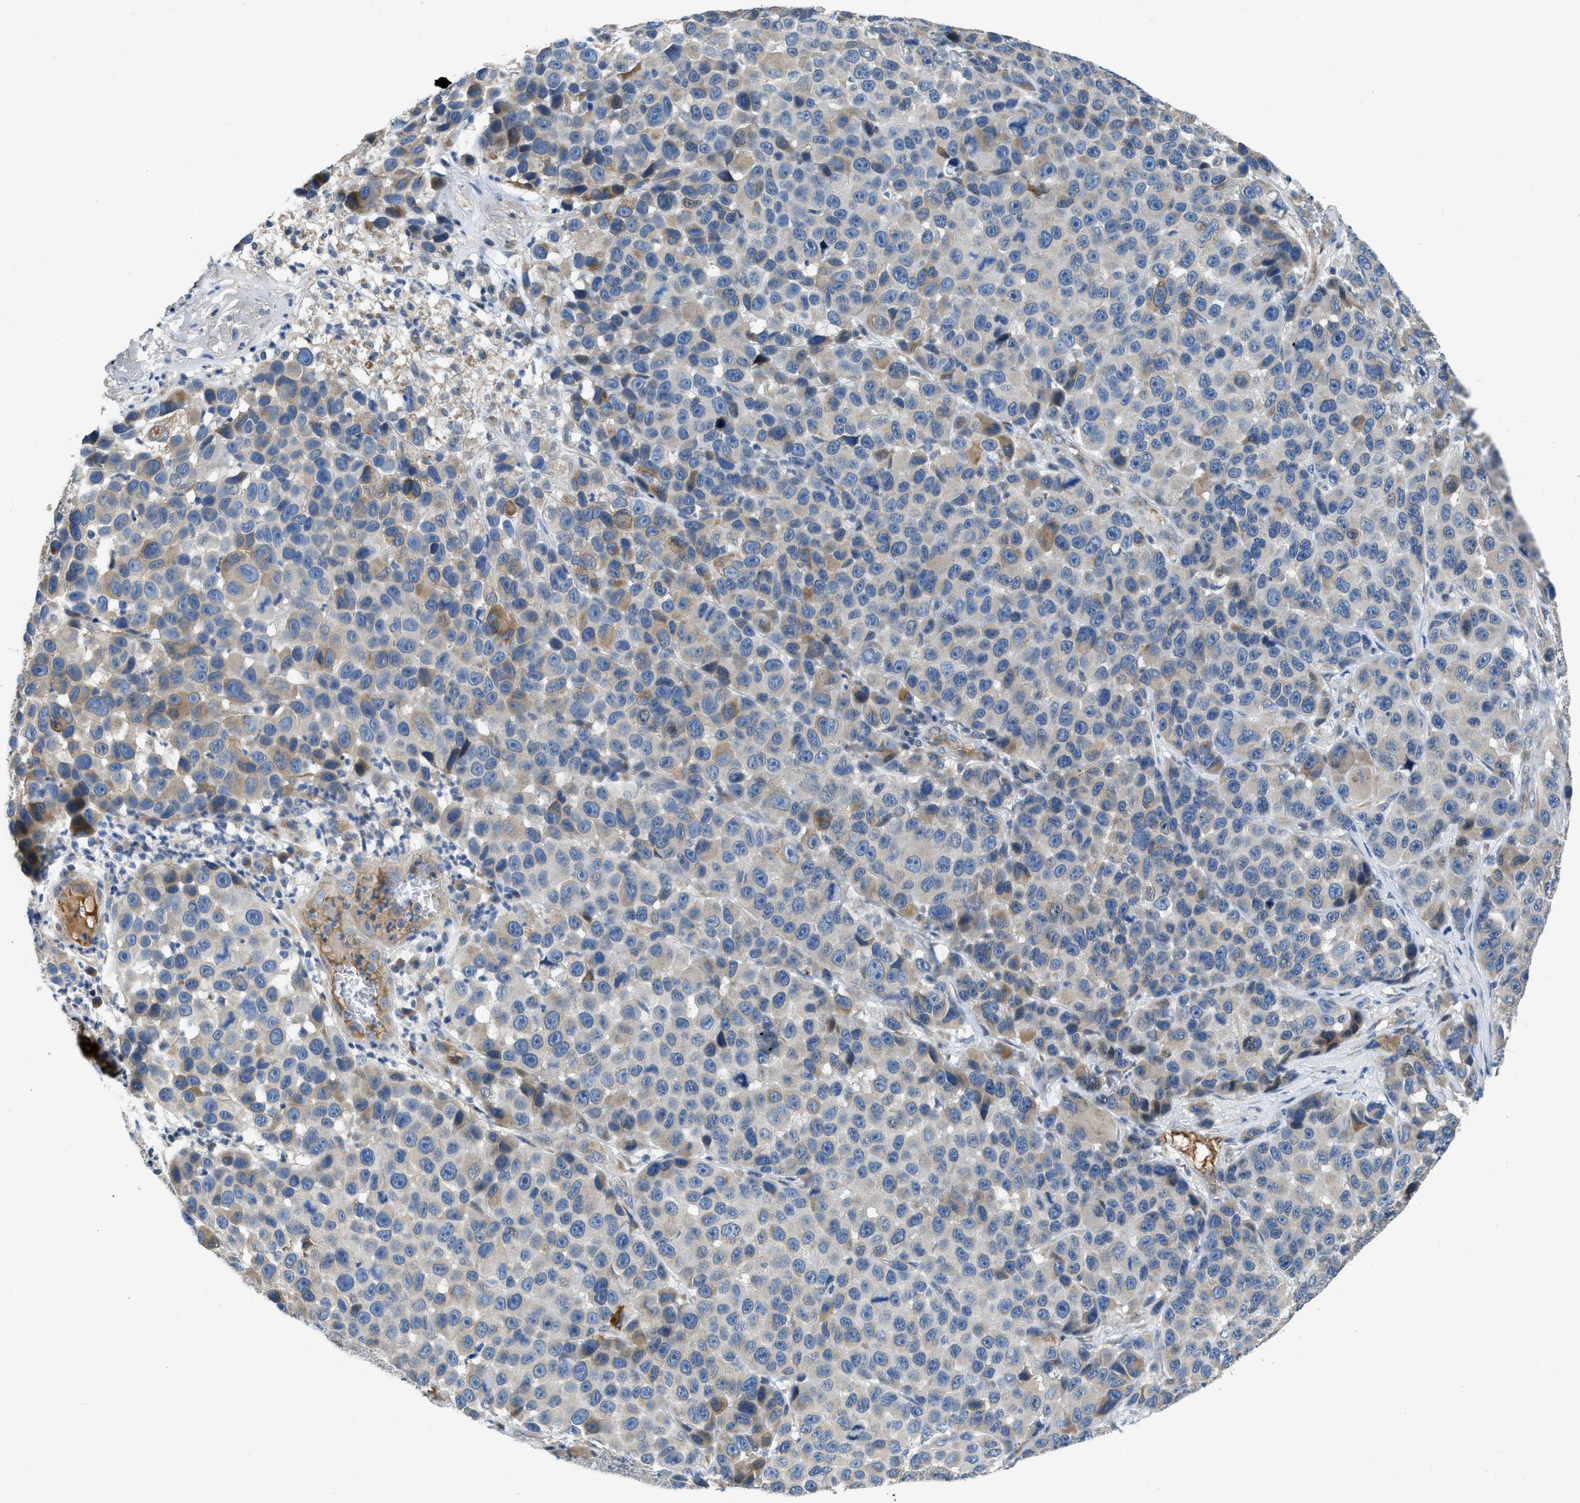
{"staining": {"intensity": "moderate", "quantity": "25%-75%", "location": "cytoplasmic/membranous"}, "tissue": "melanoma", "cell_type": "Tumor cells", "image_type": "cancer", "snomed": [{"axis": "morphology", "description": "Malignant melanoma, NOS"}, {"axis": "topography", "description": "Skin"}], "caption": "Protein staining displays moderate cytoplasmic/membranous expression in approximately 25%-75% of tumor cells in melanoma.", "gene": "GGCX", "patient": {"sex": "male", "age": 53}}